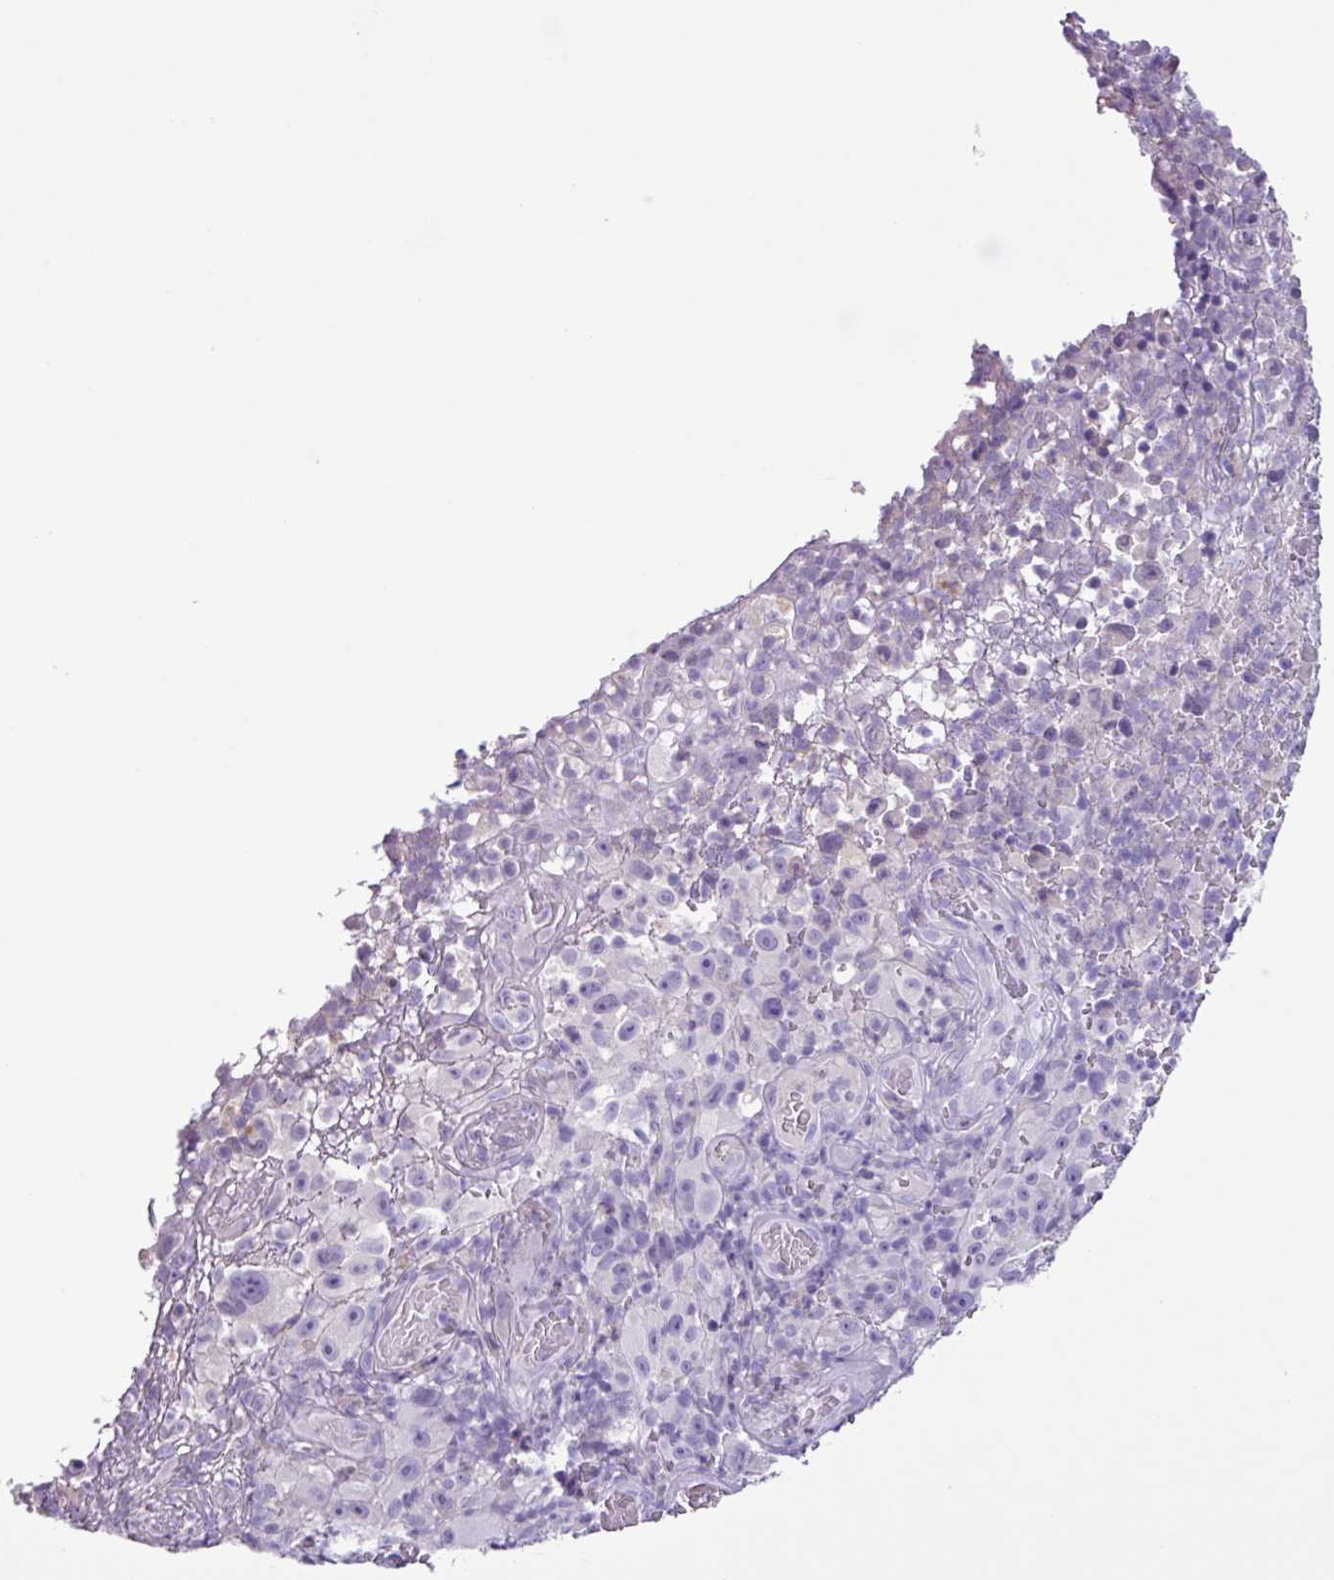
{"staining": {"intensity": "negative", "quantity": "none", "location": "none"}, "tissue": "melanoma", "cell_type": "Tumor cells", "image_type": "cancer", "snomed": [{"axis": "morphology", "description": "Malignant melanoma, NOS"}, {"axis": "topography", "description": "Skin"}], "caption": "This is a micrograph of IHC staining of melanoma, which shows no staining in tumor cells.", "gene": "CYSTM1", "patient": {"sex": "female", "age": 82}}